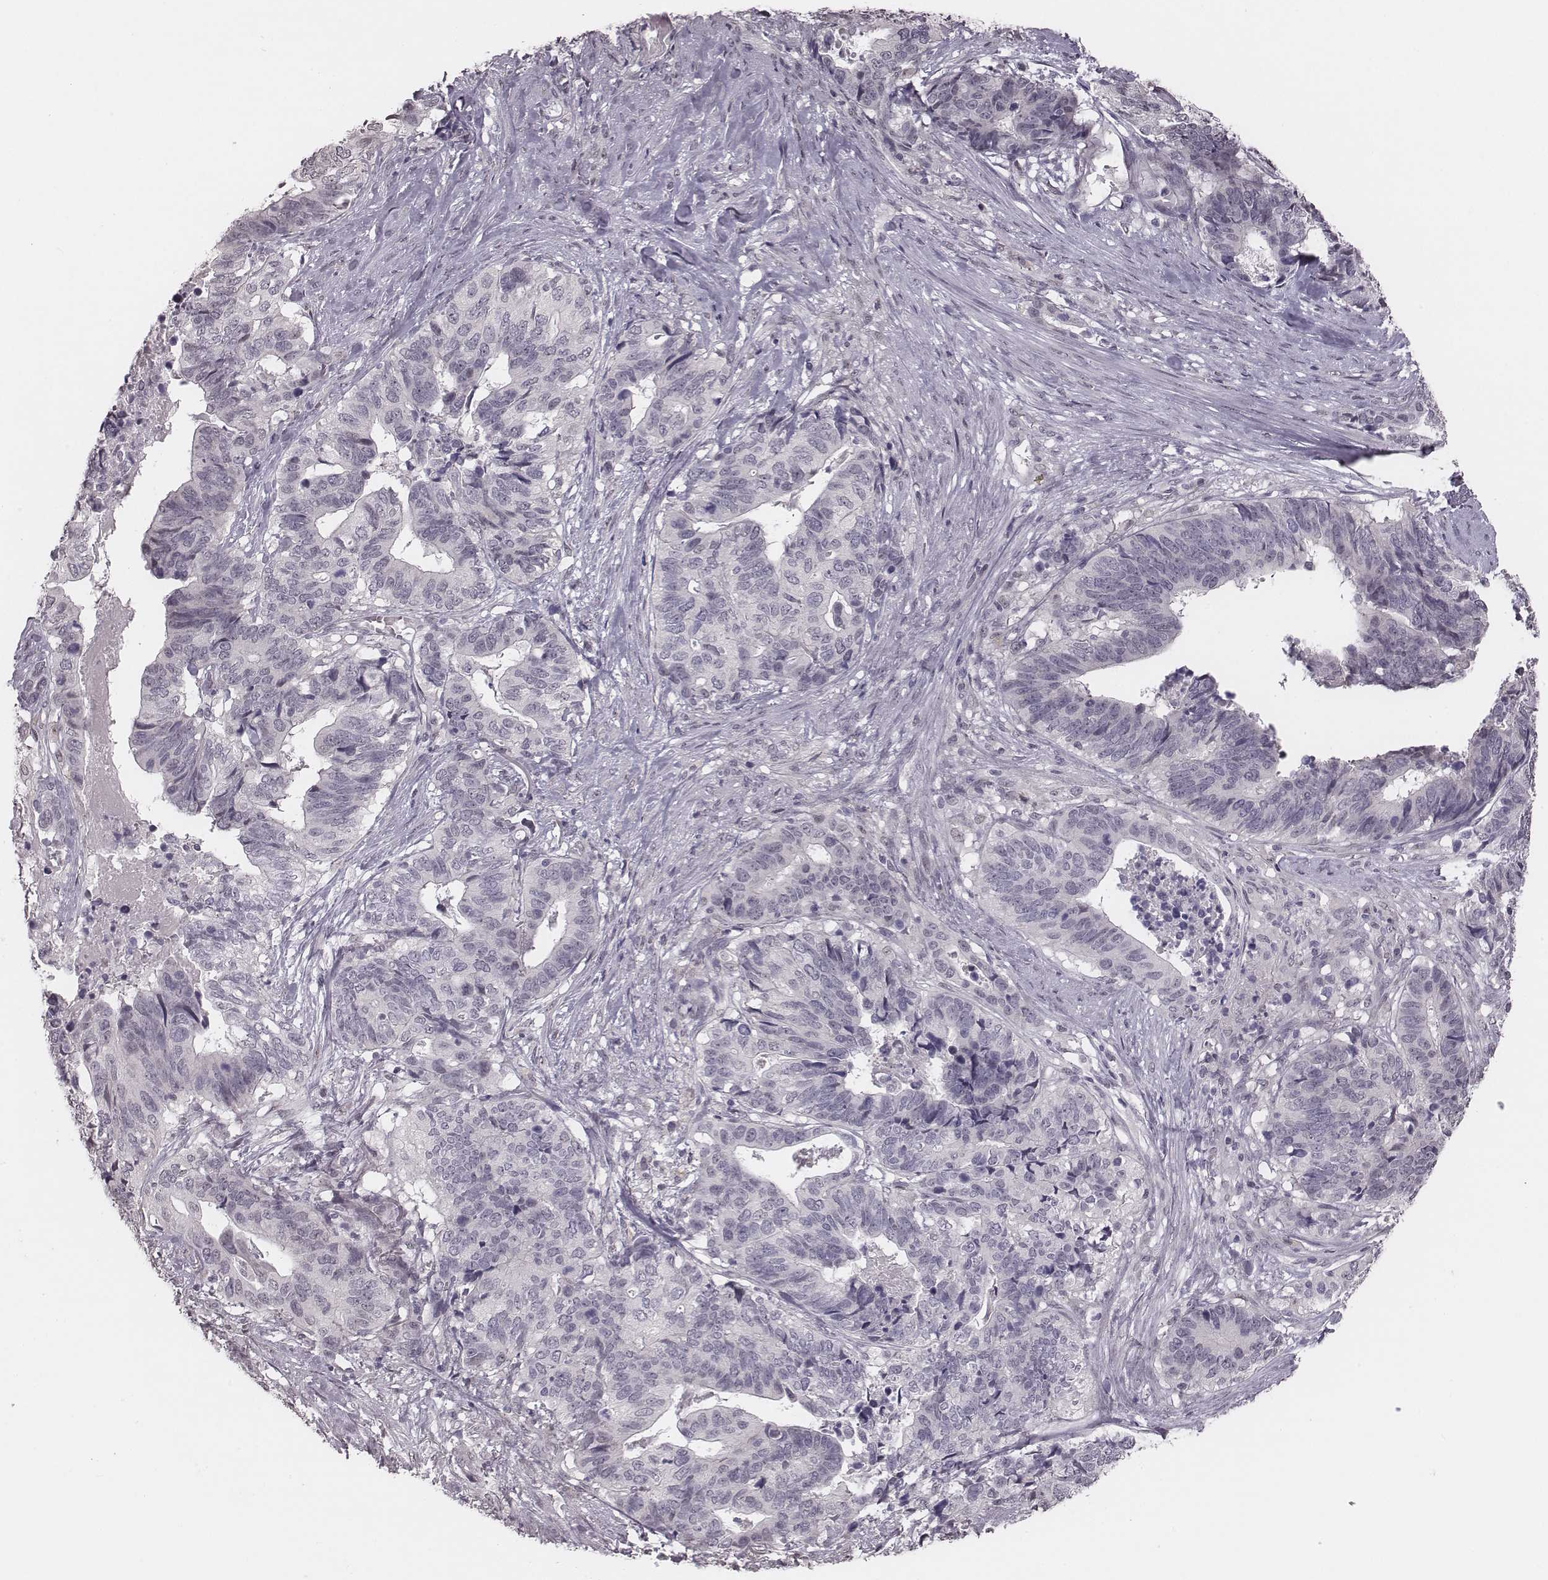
{"staining": {"intensity": "negative", "quantity": "none", "location": "none"}, "tissue": "stomach cancer", "cell_type": "Tumor cells", "image_type": "cancer", "snomed": [{"axis": "morphology", "description": "Adenocarcinoma, NOS"}, {"axis": "topography", "description": "Stomach, upper"}], "caption": "The IHC histopathology image has no significant positivity in tumor cells of stomach adenocarcinoma tissue.", "gene": "RPGRIP1", "patient": {"sex": "female", "age": 67}}